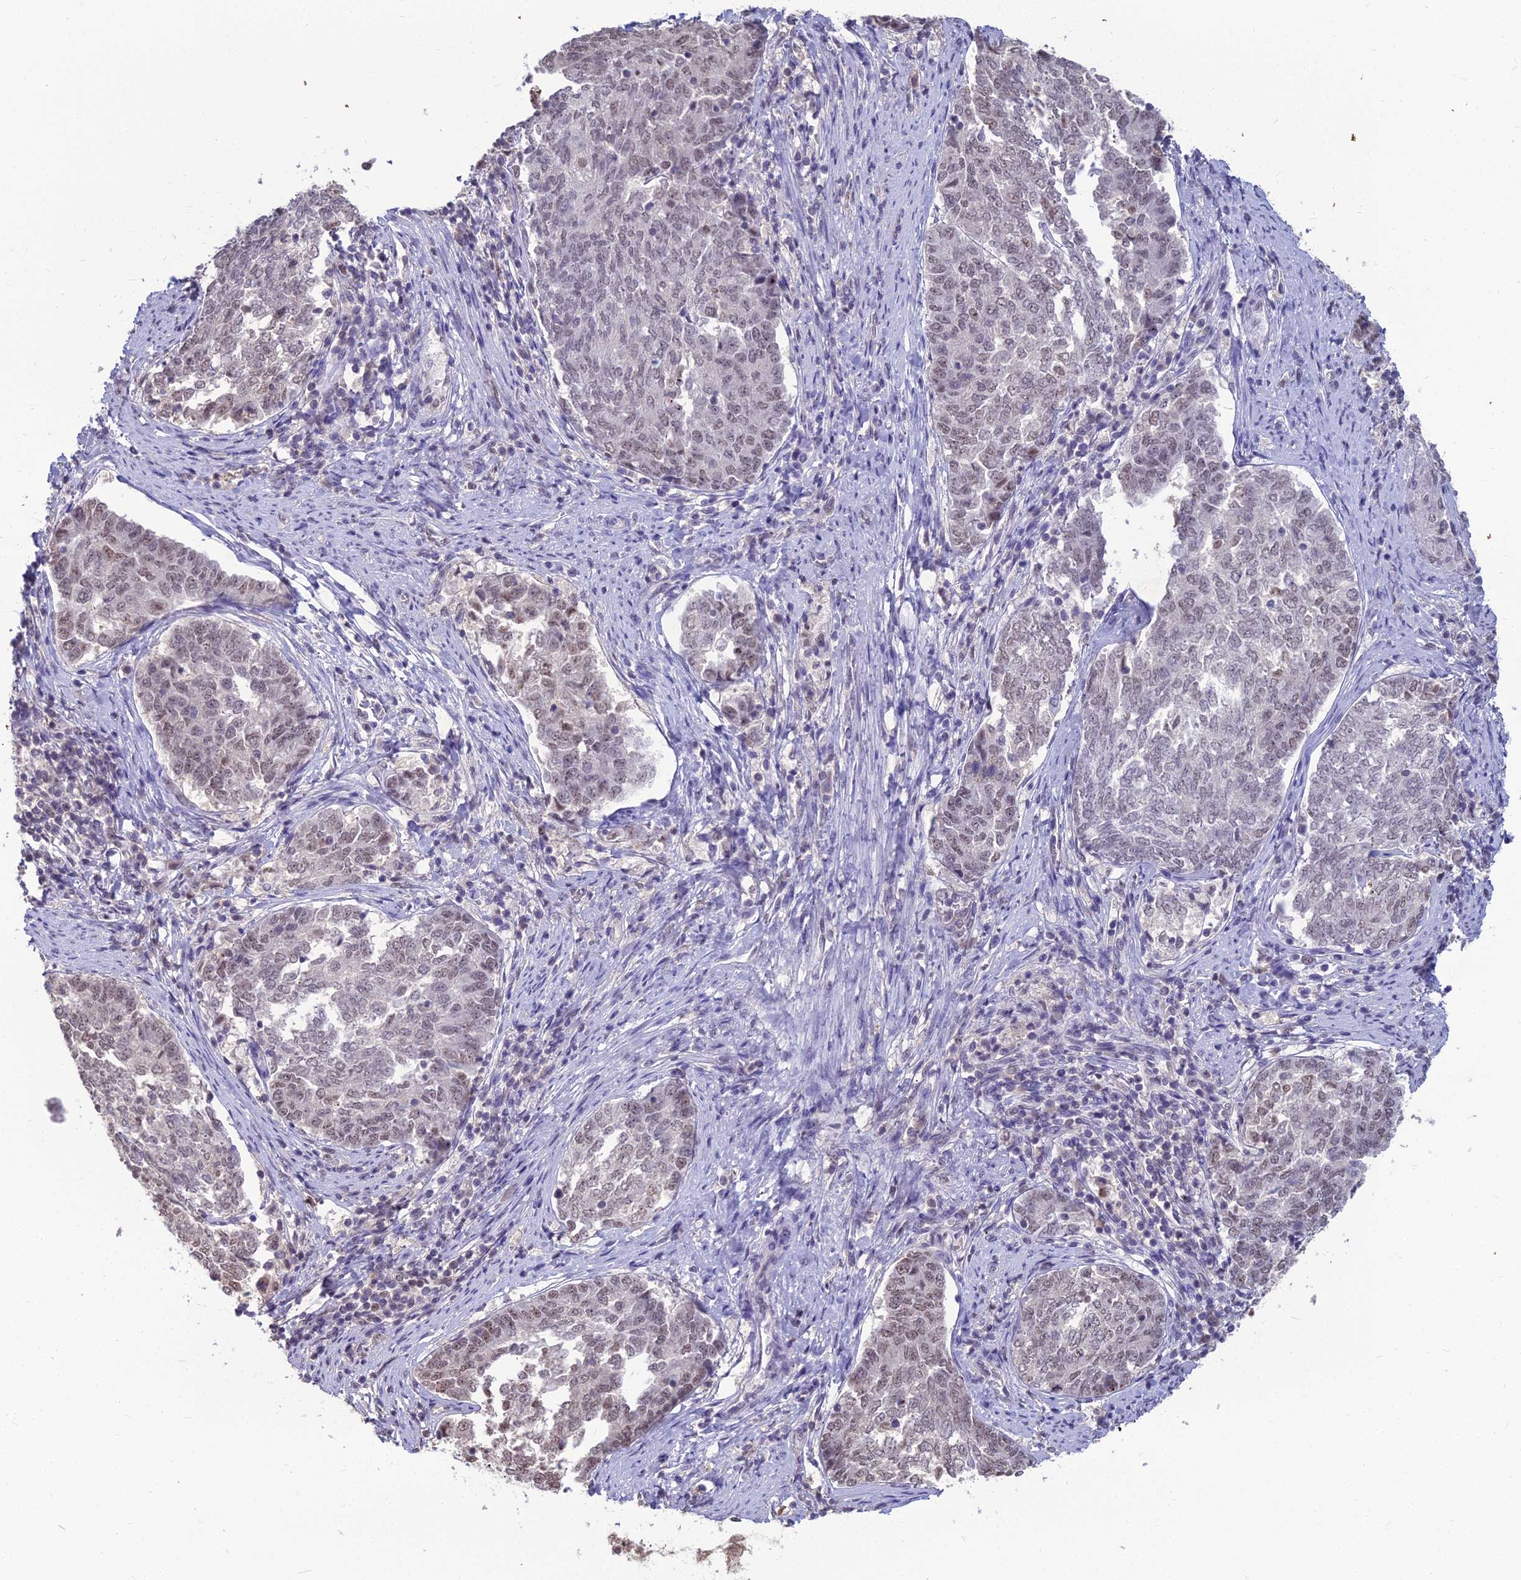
{"staining": {"intensity": "weak", "quantity": "25%-75%", "location": "nuclear"}, "tissue": "endometrial cancer", "cell_type": "Tumor cells", "image_type": "cancer", "snomed": [{"axis": "morphology", "description": "Adenocarcinoma, NOS"}, {"axis": "topography", "description": "Endometrium"}], "caption": "Adenocarcinoma (endometrial) was stained to show a protein in brown. There is low levels of weak nuclear positivity in approximately 25%-75% of tumor cells.", "gene": "SRSF7", "patient": {"sex": "female", "age": 80}}